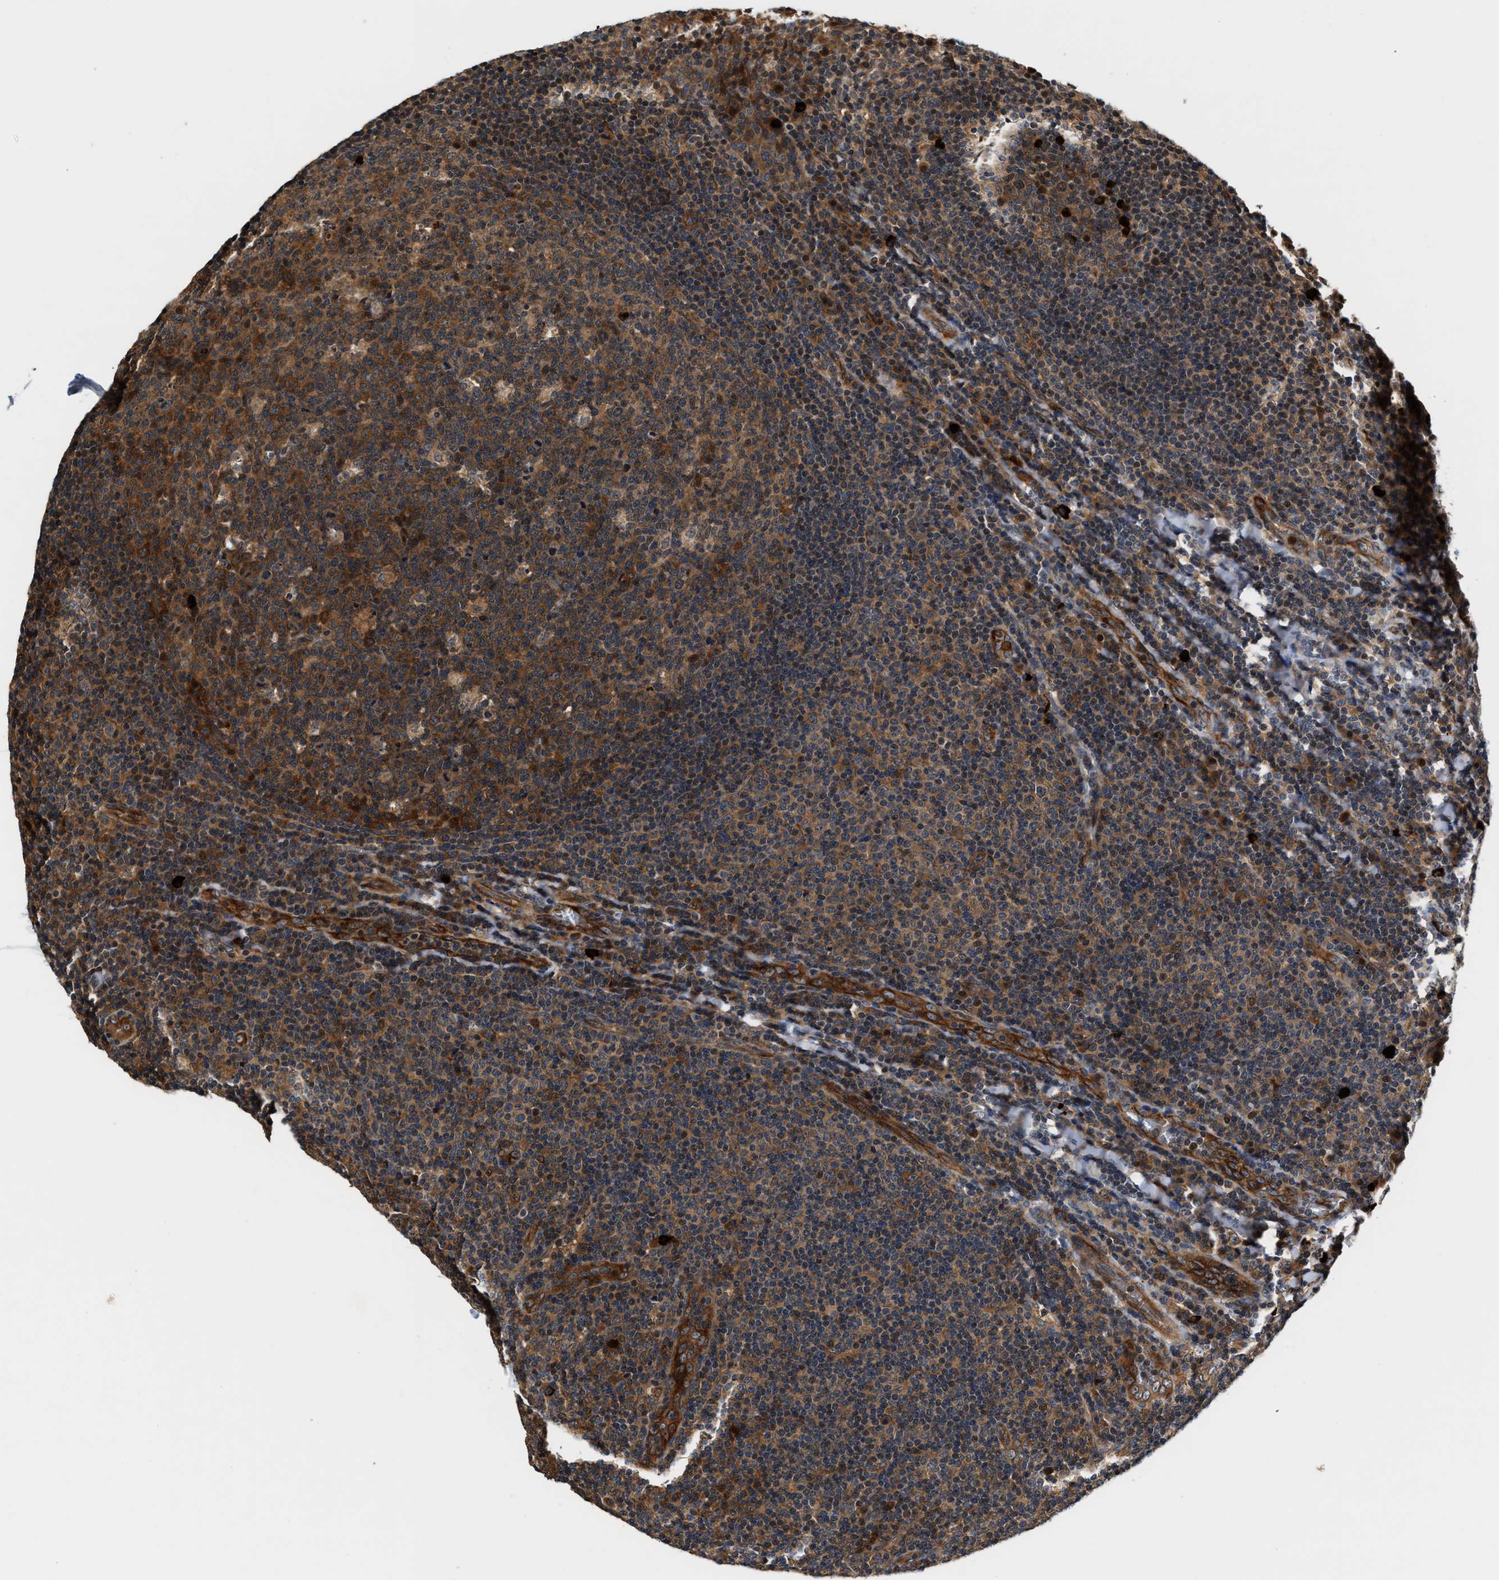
{"staining": {"intensity": "strong", "quantity": ">75%", "location": "cytoplasmic/membranous"}, "tissue": "tonsil", "cell_type": "Germinal center cells", "image_type": "normal", "snomed": [{"axis": "morphology", "description": "Normal tissue, NOS"}, {"axis": "topography", "description": "Tonsil"}], "caption": "Immunohistochemical staining of normal human tonsil reveals >75% levels of strong cytoplasmic/membranous protein expression in about >75% of germinal center cells. Using DAB (brown) and hematoxylin (blue) stains, captured at high magnification using brightfield microscopy.", "gene": "TUT7", "patient": {"sex": "male", "age": 17}}